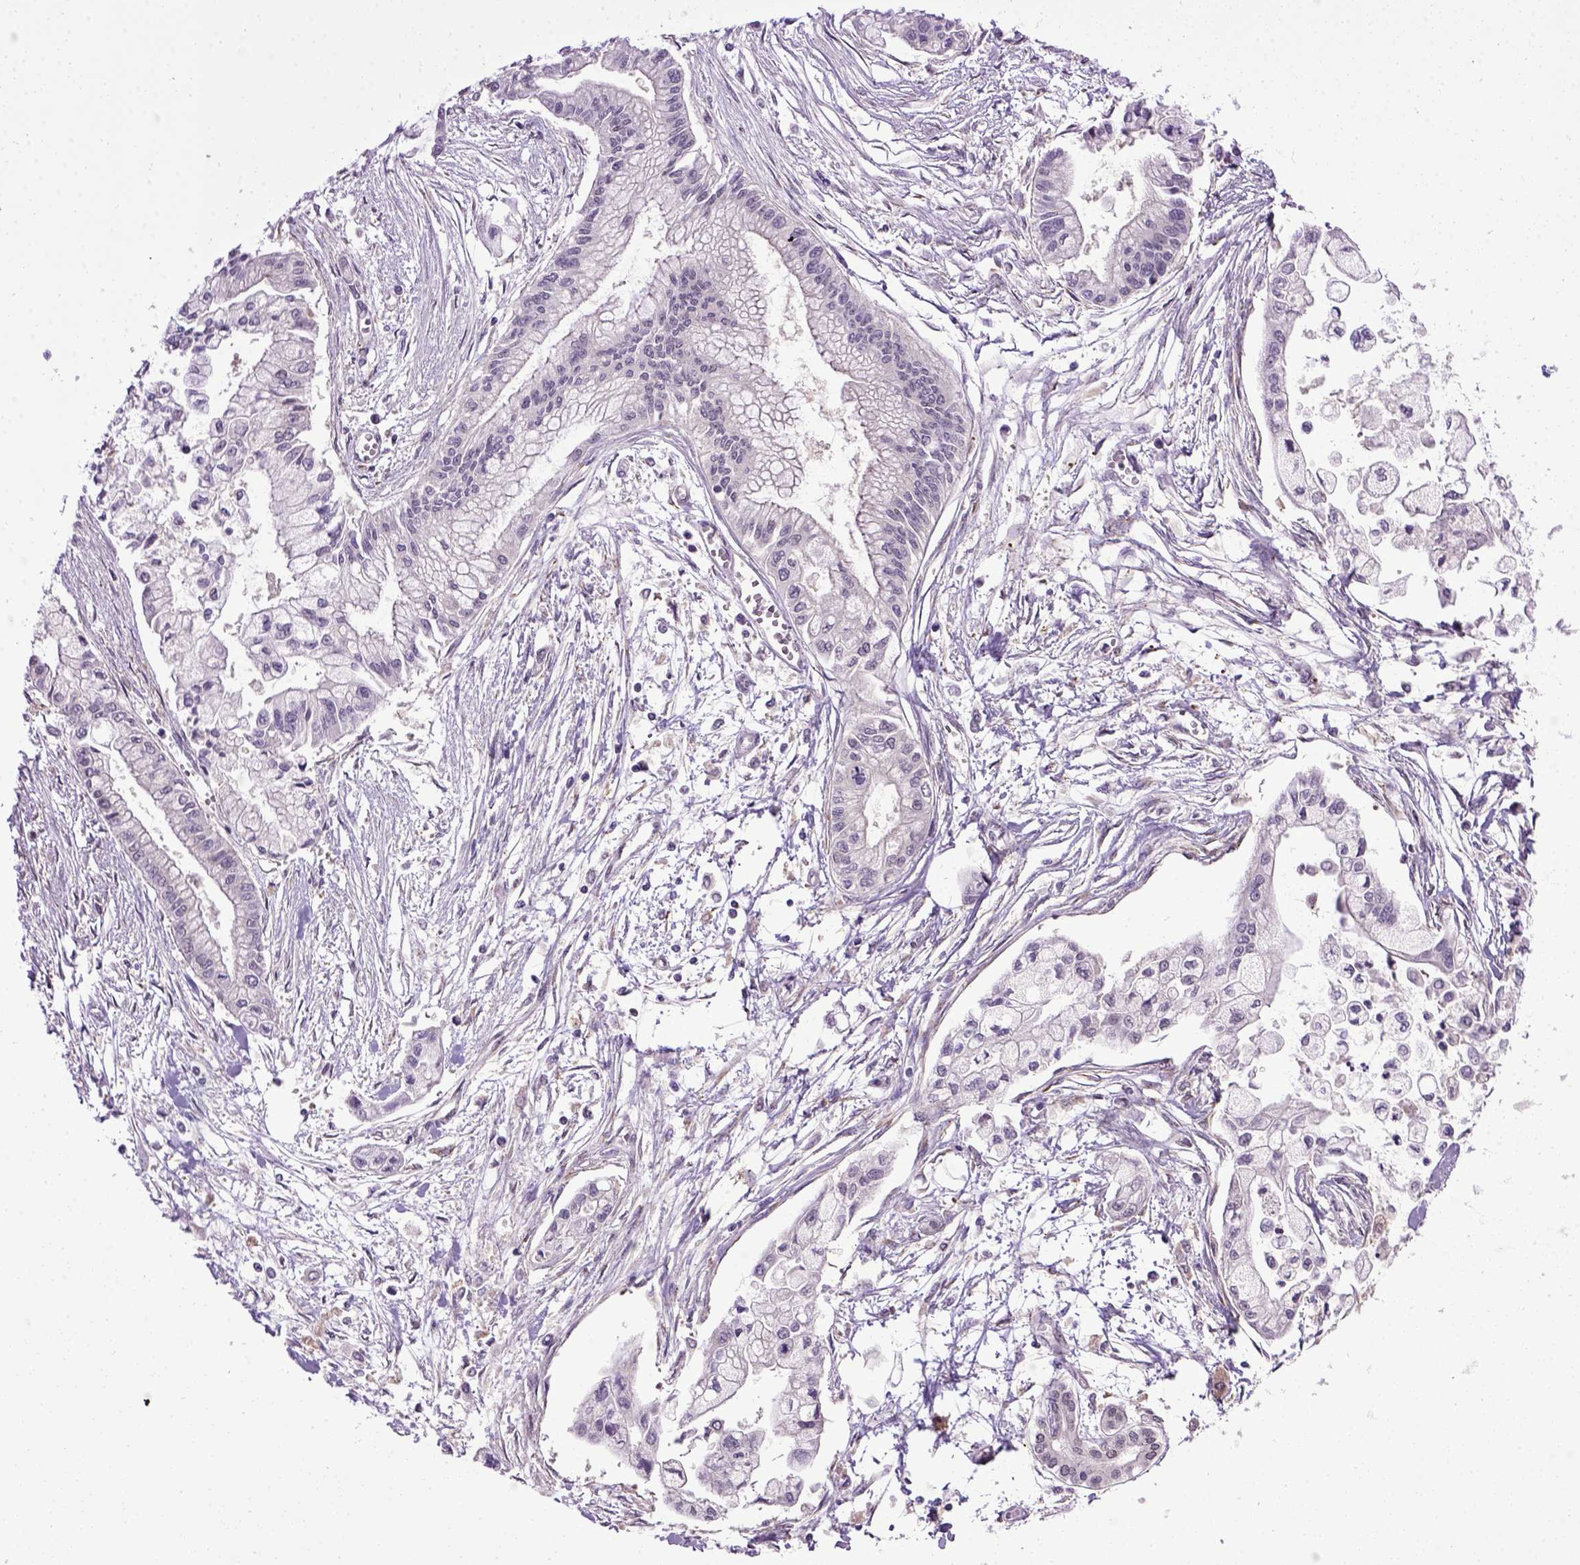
{"staining": {"intensity": "negative", "quantity": "none", "location": "none"}, "tissue": "pancreatic cancer", "cell_type": "Tumor cells", "image_type": "cancer", "snomed": [{"axis": "morphology", "description": "Adenocarcinoma, NOS"}, {"axis": "topography", "description": "Pancreas"}], "caption": "Adenocarcinoma (pancreatic) was stained to show a protein in brown. There is no significant expression in tumor cells.", "gene": "RAB43", "patient": {"sex": "male", "age": 54}}